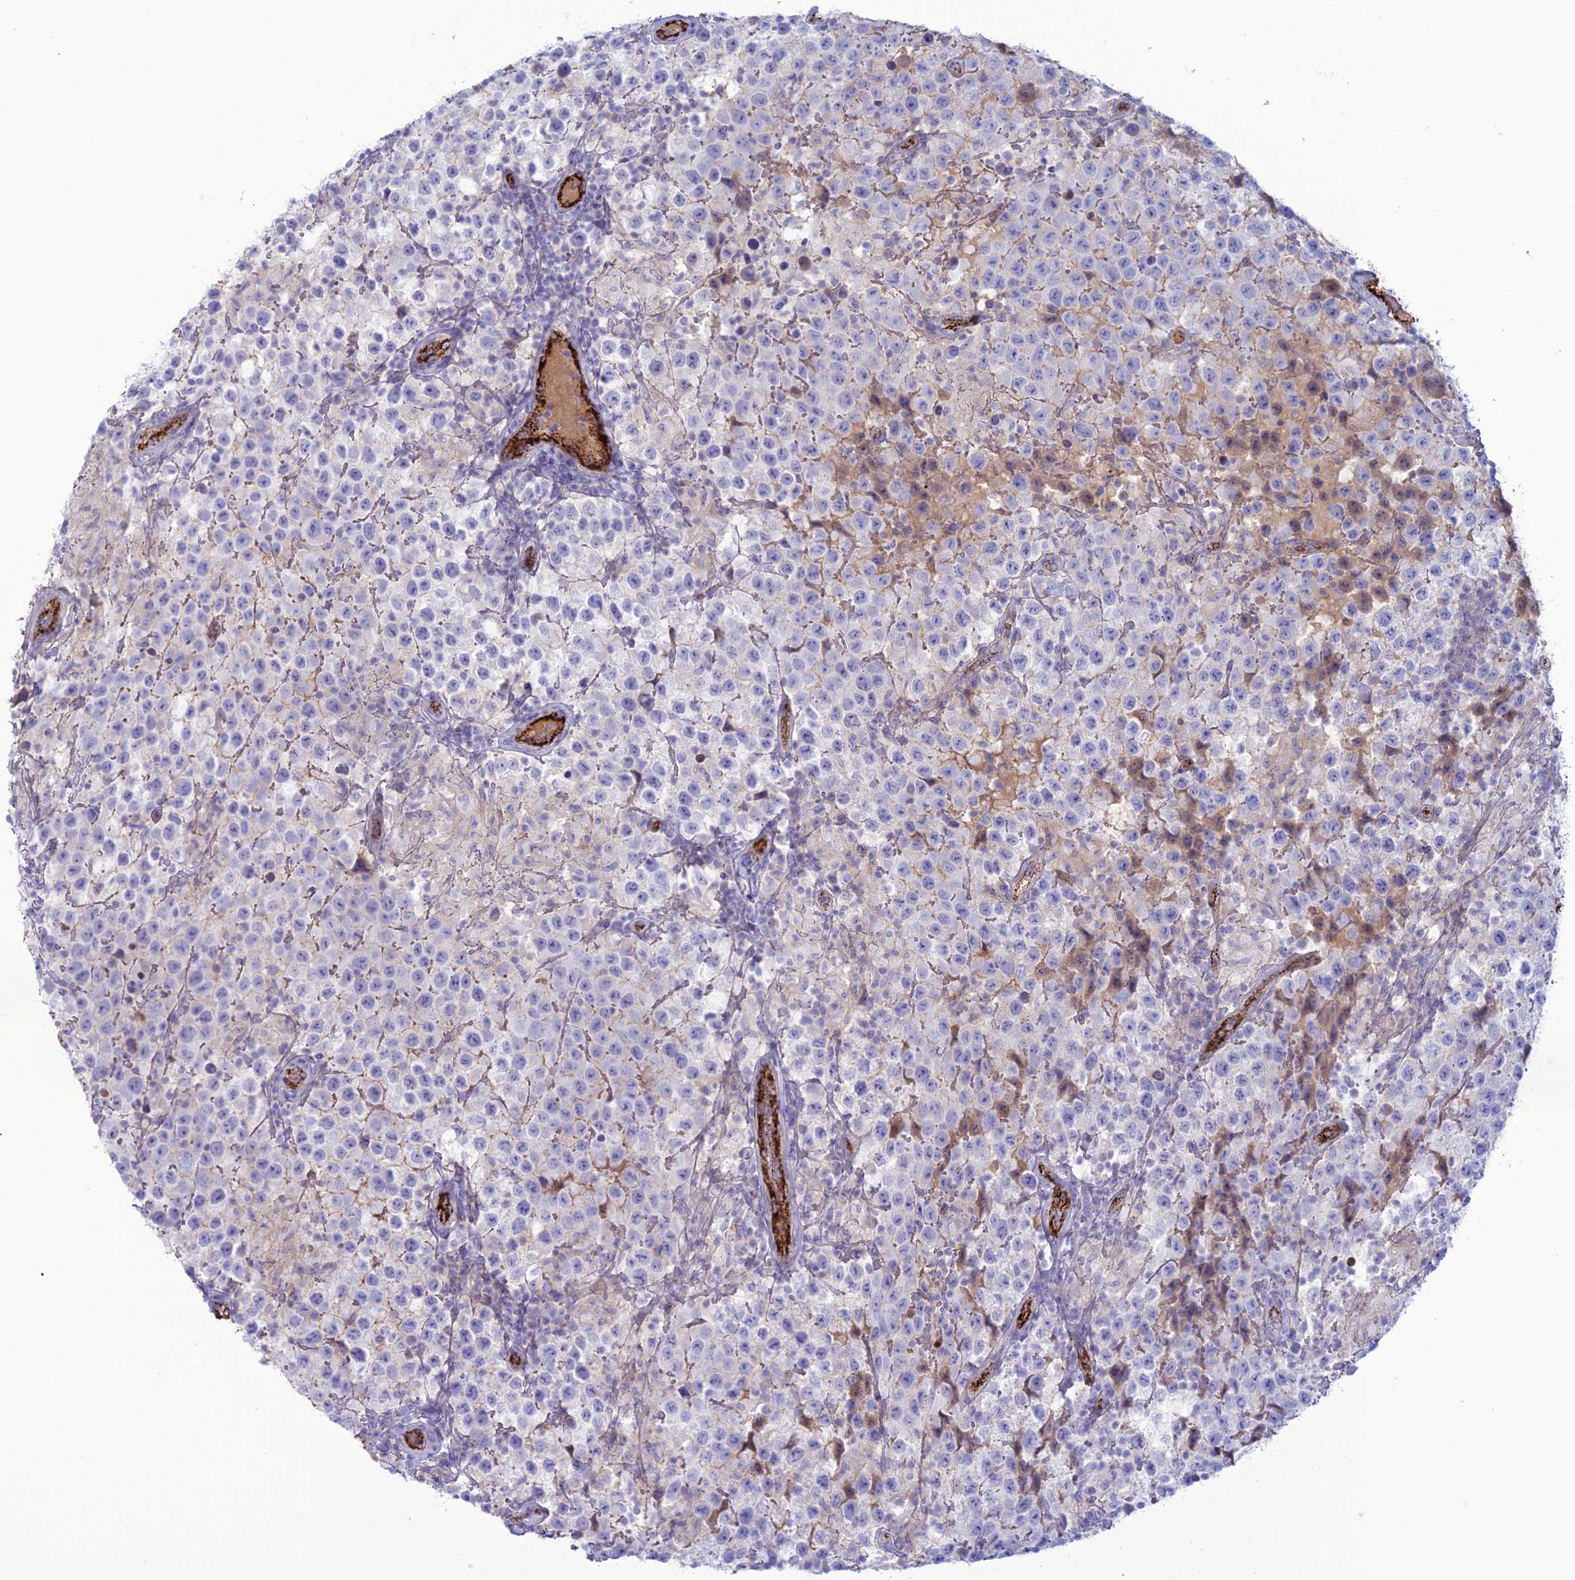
{"staining": {"intensity": "negative", "quantity": "none", "location": "none"}, "tissue": "testis cancer", "cell_type": "Tumor cells", "image_type": "cancer", "snomed": [{"axis": "morphology", "description": "Seminoma, NOS"}, {"axis": "morphology", "description": "Carcinoma, Embryonal, NOS"}, {"axis": "topography", "description": "Testis"}], "caption": "DAB (3,3'-diaminobenzidine) immunohistochemical staining of human testis cancer (seminoma) shows no significant positivity in tumor cells.", "gene": "CDC42EP5", "patient": {"sex": "male", "age": 41}}